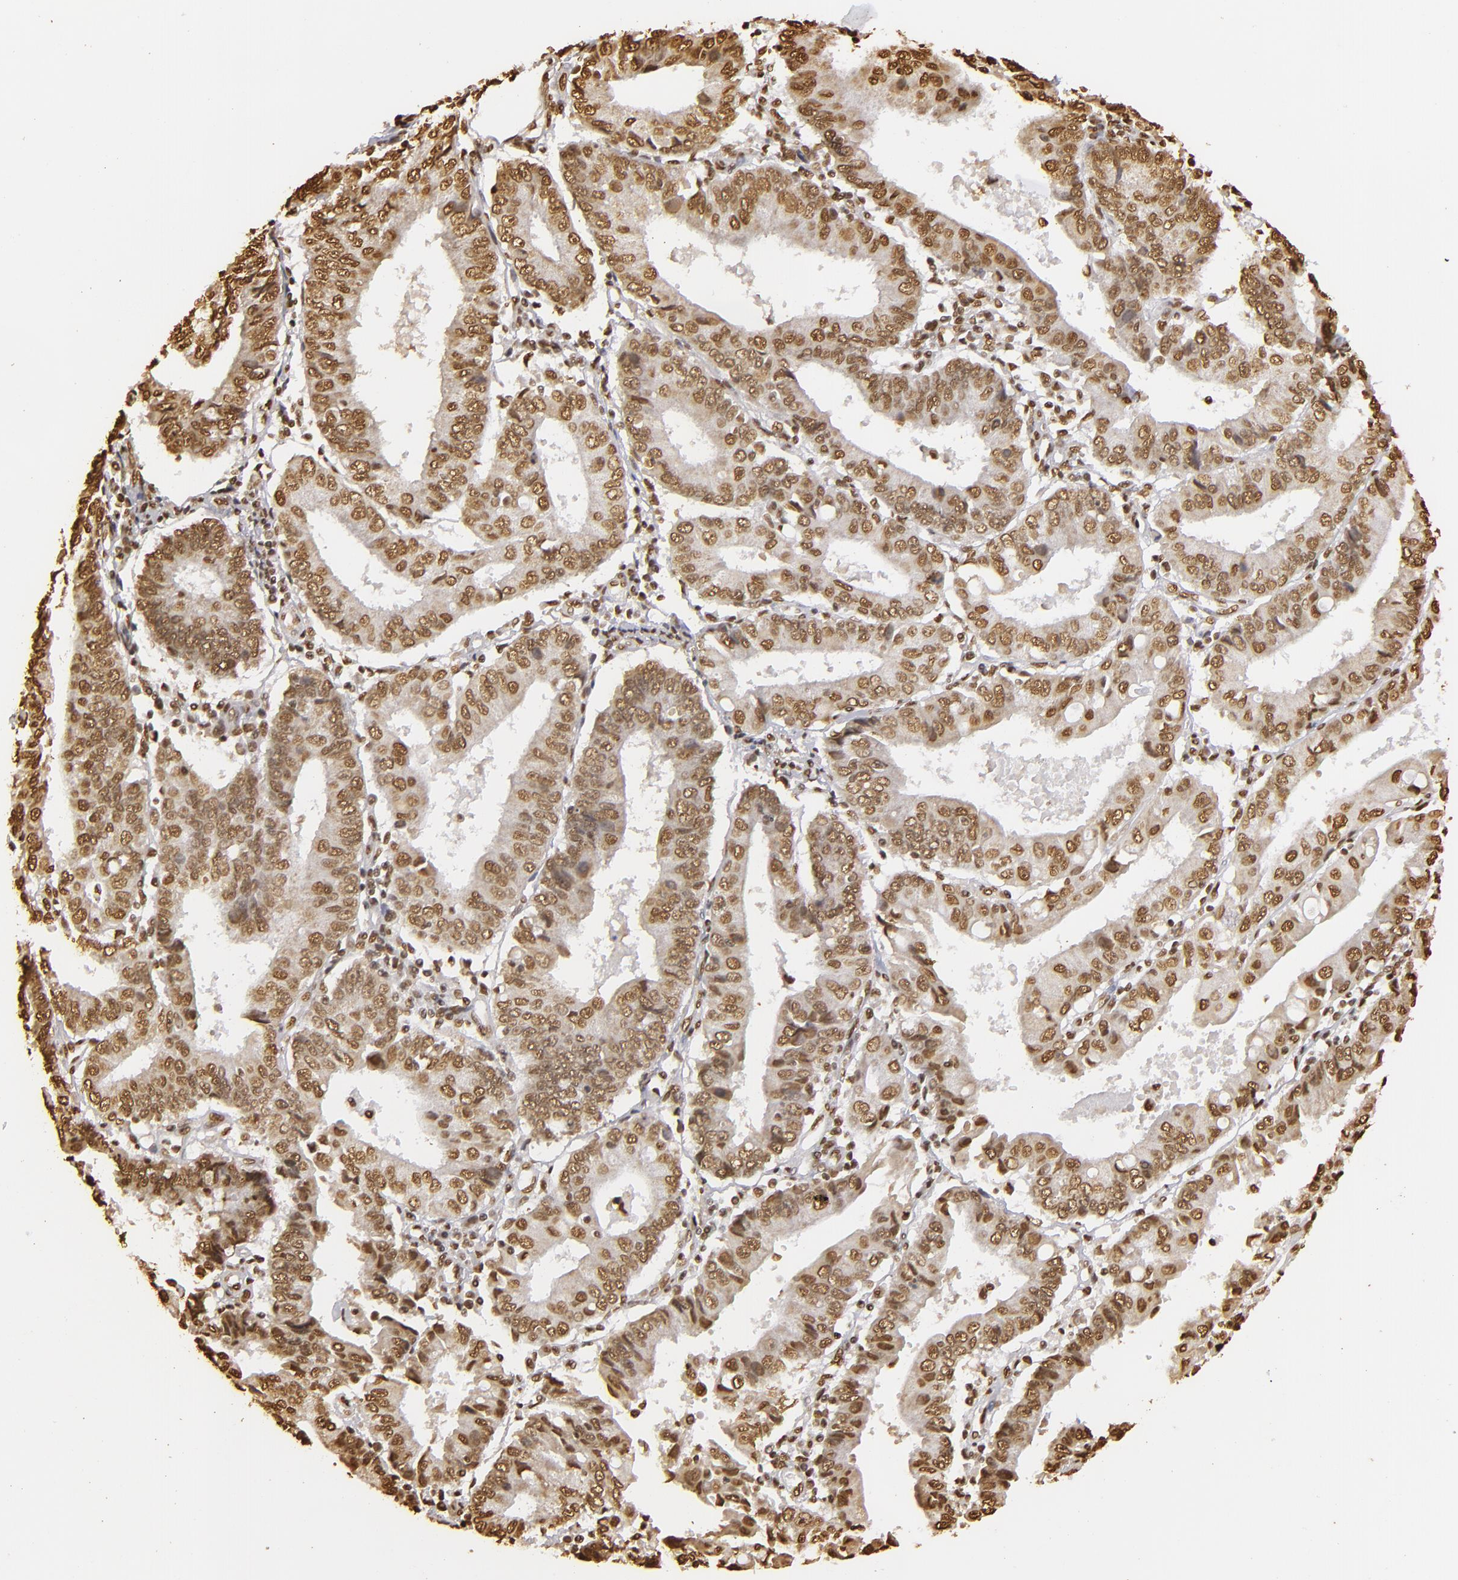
{"staining": {"intensity": "moderate", "quantity": ">75%", "location": "nuclear"}, "tissue": "endometrial cancer", "cell_type": "Tumor cells", "image_type": "cancer", "snomed": [{"axis": "morphology", "description": "Adenocarcinoma, NOS"}, {"axis": "topography", "description": "Endometrium"}], "caption": "This image demonstrates adenocarcinoma (endometrial) stained with IHC to label a protein in brown. The nuclear of tumor cells show moderate positivity for the protein. Nuclei are counter-stained blue.", "gene": "ILF3", "patient": {"sex": "female", "age": 75}}